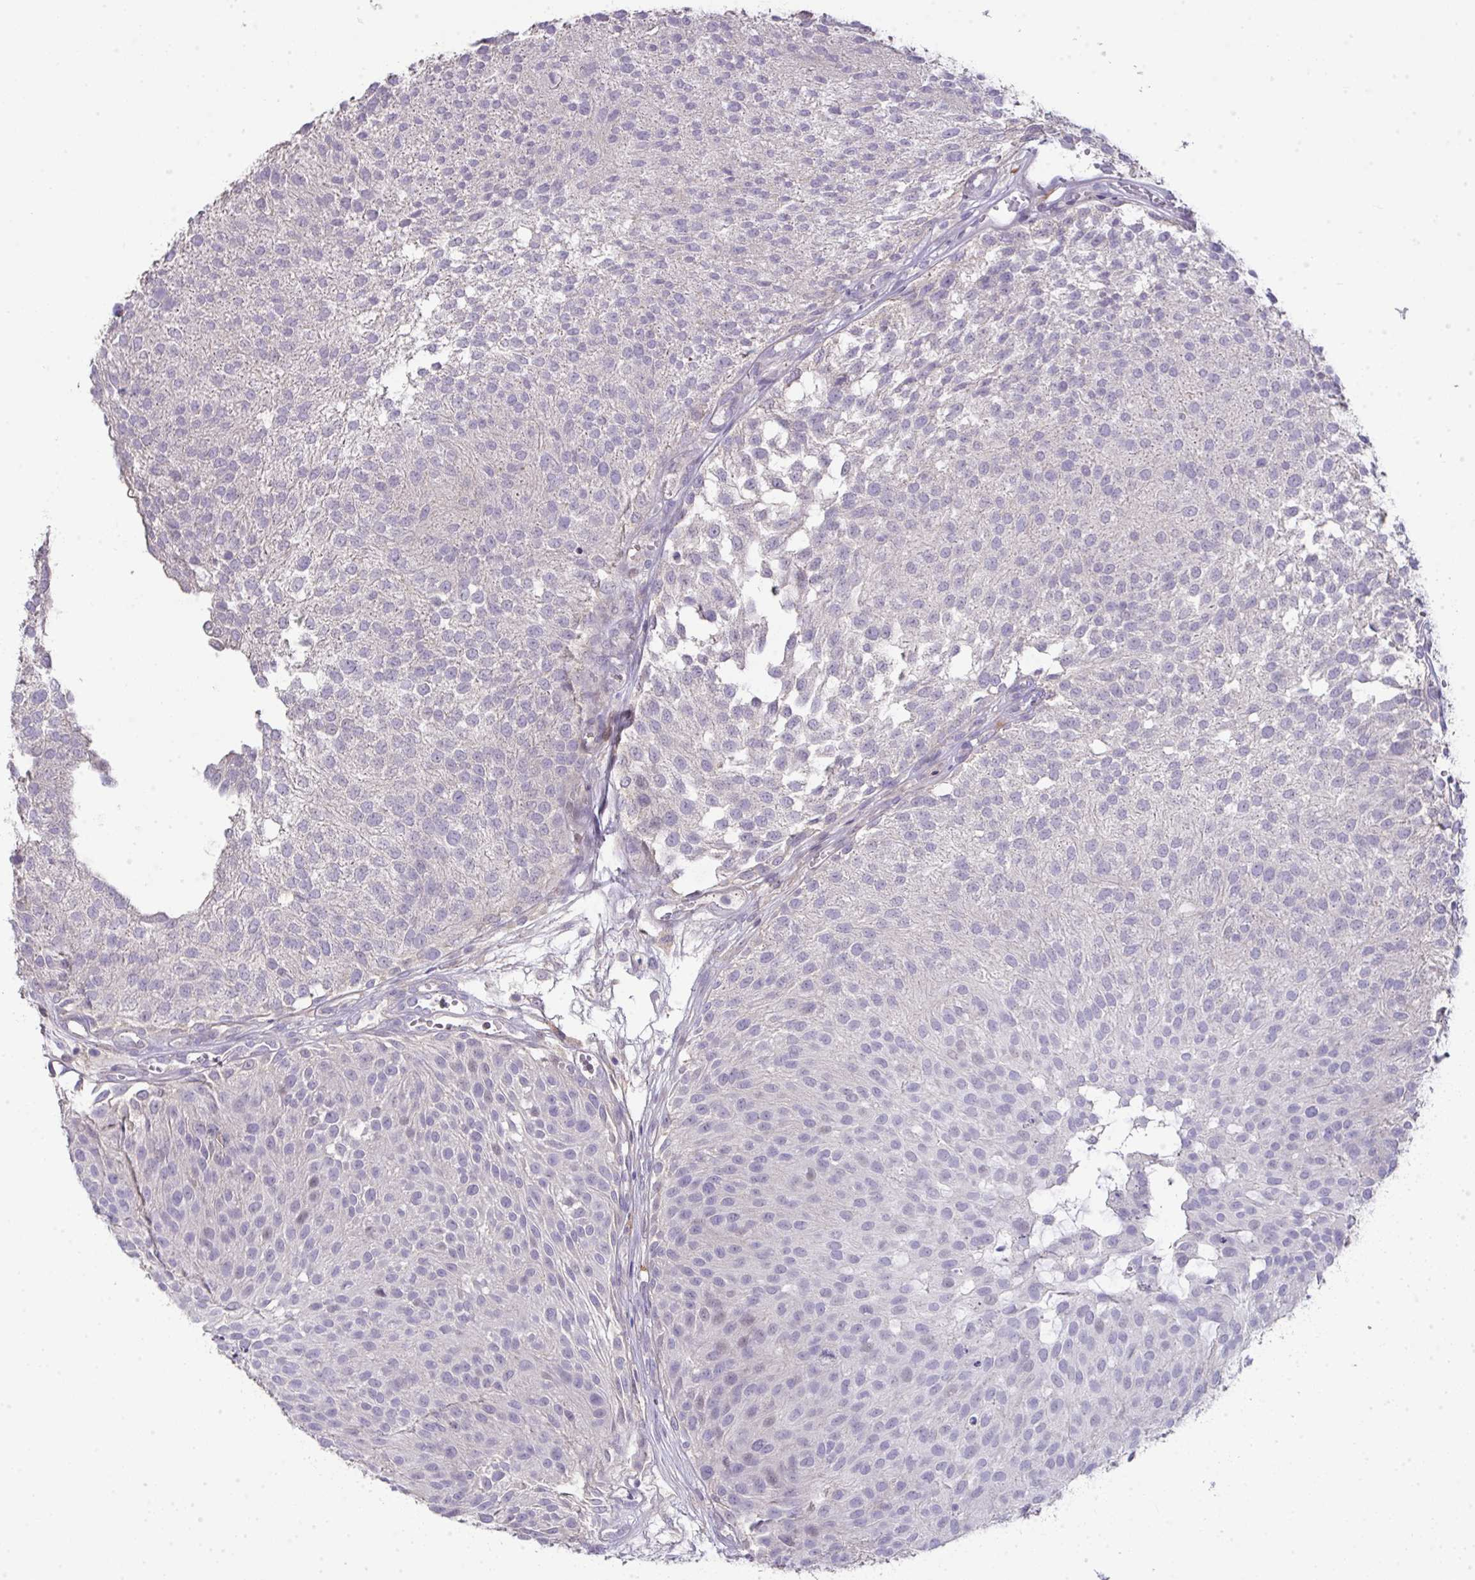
{"staining": {"intensity": "moderate", "quantity": "<25%", "location": "nuclear"}, "tissue": "urothelial cancer", "cell_type": "Tumor cells", "image_type": "cancer", "snomed": [{"axis": "morphology", "description": "Urothelial carcinoma, NOS"}, {"axis": "topography", "description": "Urinary bladder"}], "caption": "Immunohistochemistry (DAB) staining of human transitional cell carcinoma exhibits moderate nuclear protein staining in approximately <25% of tumor cells.", "gene": "GALNT16", "patient": {"sex": "male", "age": 84}}